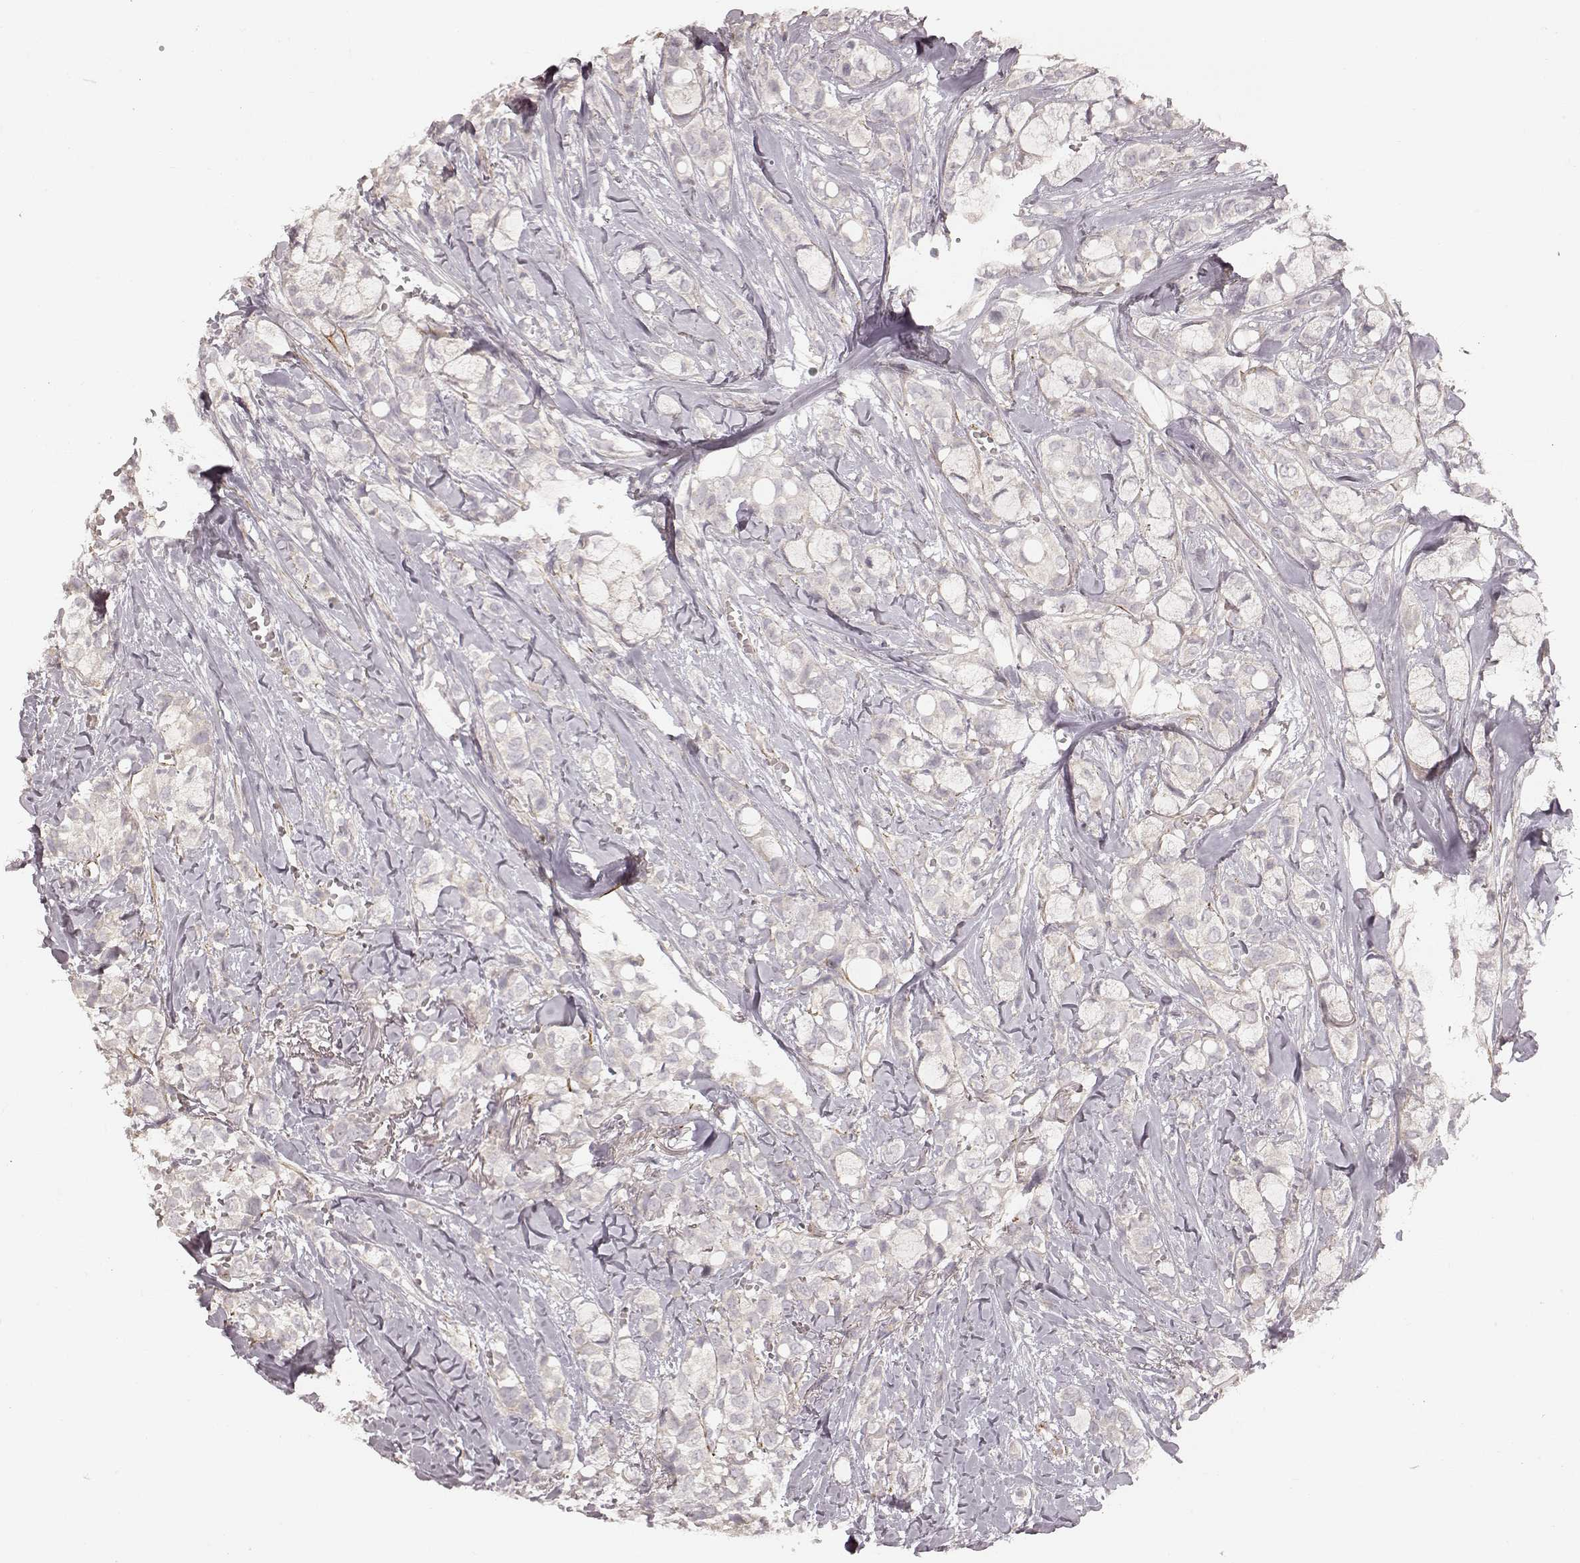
{"staining": {"intensity": "negative", "quantity": "none", "location": "none"}, "tissue": "breast cancer", "cell_type": "Tumor cells", "image_type": "cancer", "snomed": [{"axis": "morphology", "description": "Duct carcinoma"}, {"axis": "topography", "description": "Breast"}], "caption": "IHC of human breast cancer reveals no staining in tumor cells.", "gene": "KCNJ9", "patient": {"sex": "female", "age": 85}}